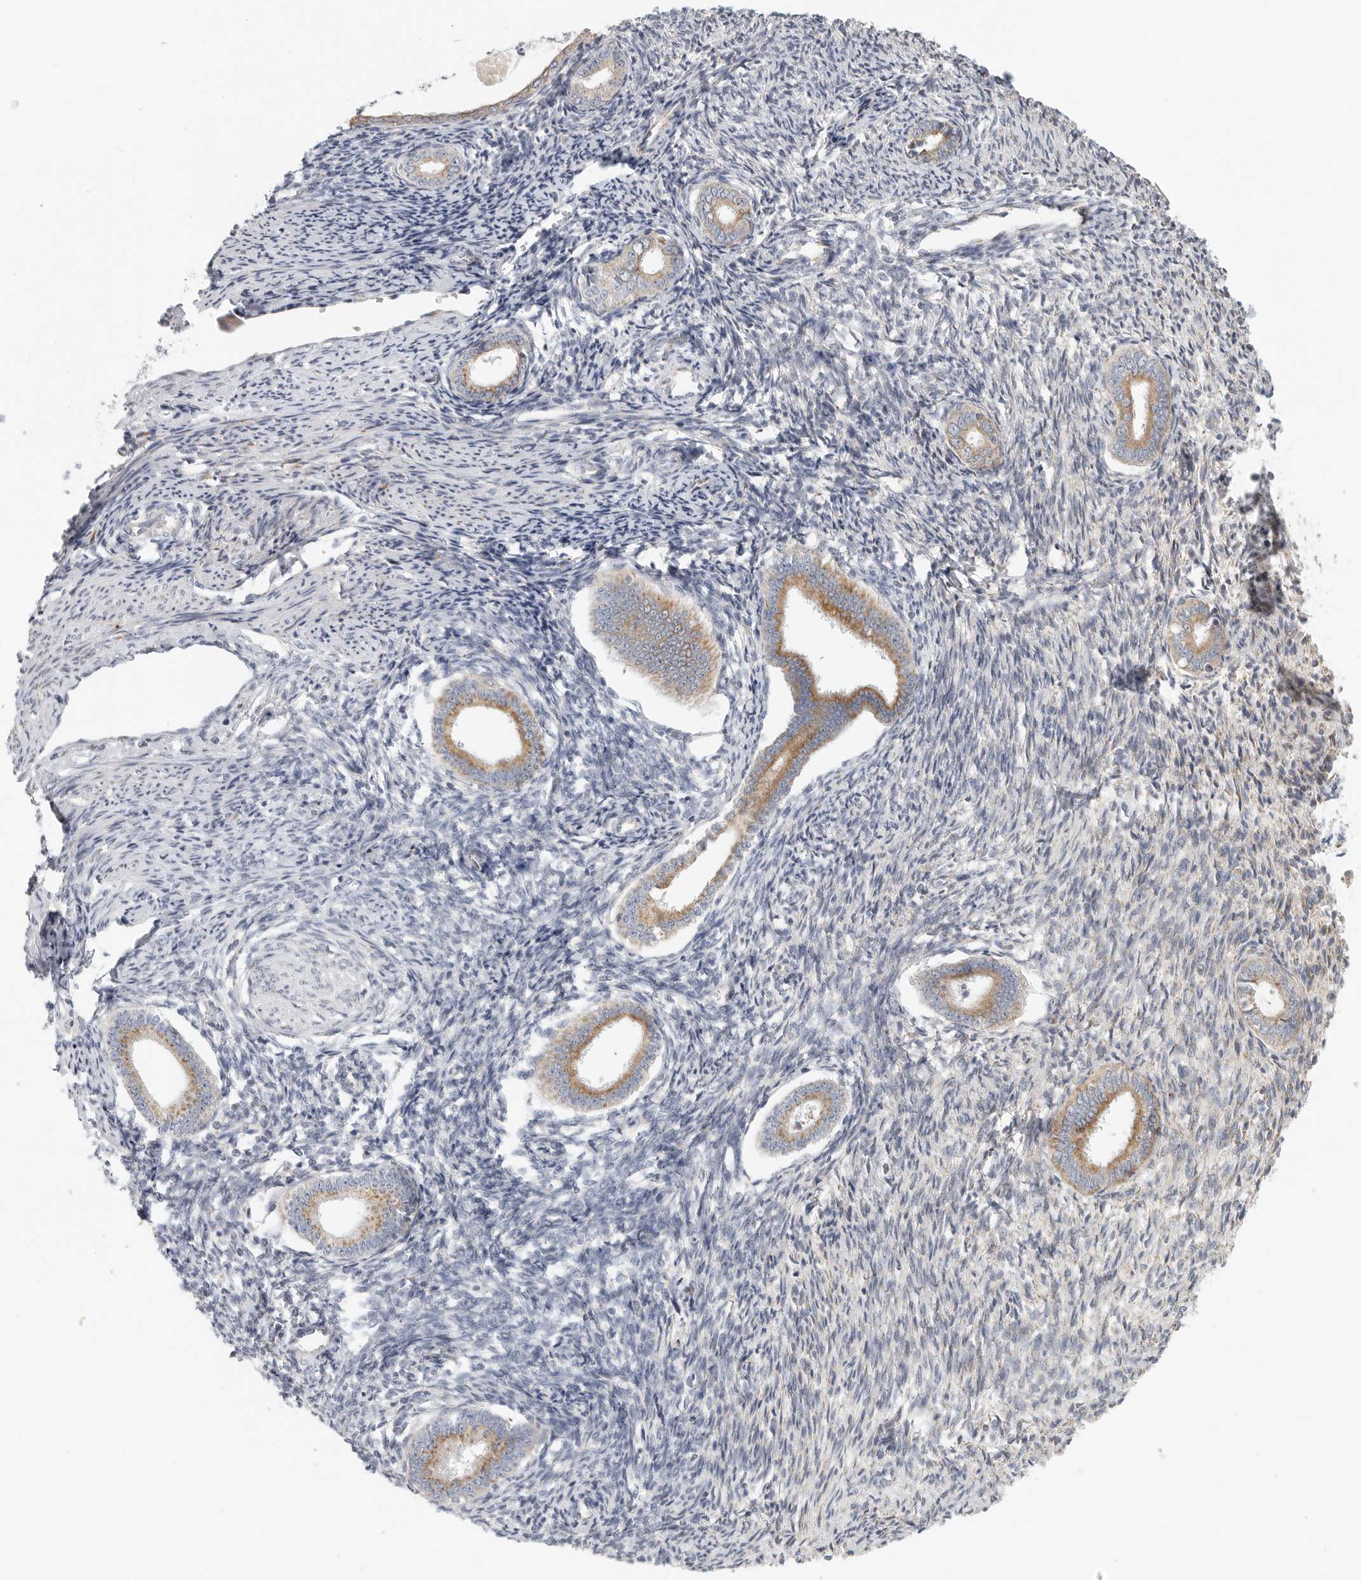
{"staining": {"intensity": "moderate", "quantity": "<25%", "location": "cytoplasmic/membranous"}, "tissue": "endometrium", "cell_type": "Cells in endometrial stroma", "image_type": "normal", "snomed": [{"axis": "morphology", "description": "Normal tissue, NOS"}, {"axis": "topography", "description": "Endometrium"}], "caption": "High-magnification brightfield microscopy of benign endometrium stained with DAB (brown) and counterstained with hematoxylin (blue). cells in endometrial stroma exhibit moderate cytoplasmic/membranous staining is seen in about<25% of cells. (DAB IHC, brown staining for protein, blue staining for nuclei).", "gene": "SLC25A26", "patient": {"sex": "female", "age": 56}}